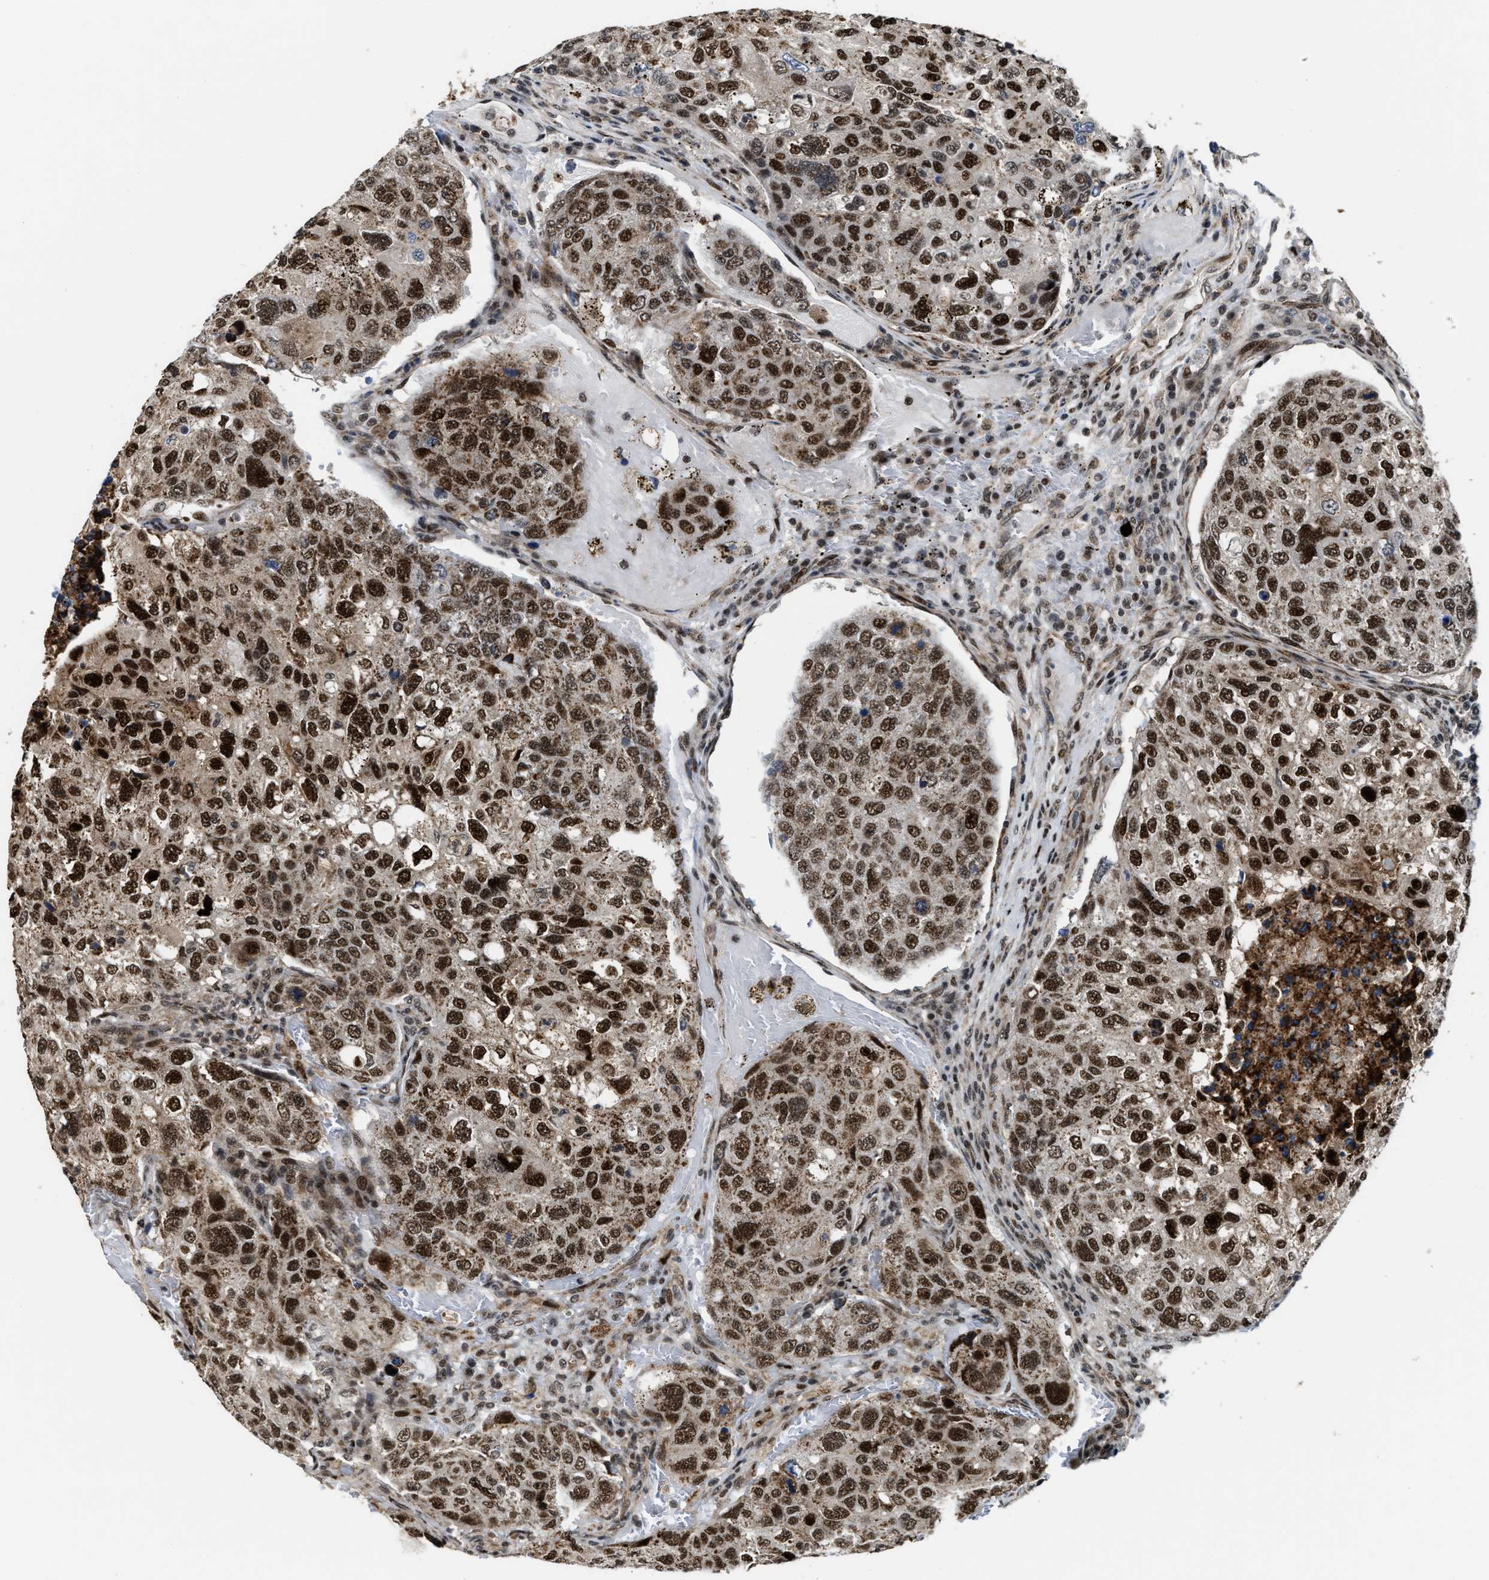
{"staining": {"intensity": "strong", "quantity": ">75%", "location": "cytoplasmic/membranous,nuclear"}, "tissue": "urothelial cancer", "cell_type": "Tumor cells", "image_type": "cancer", "snomed": [{"axis": "morphology", "description": "Urothelial carcinoma, High grade"}, {"axis": "topography", "description": "Lymph node"}, {"axis": "topography", "description": "Urinary bladder"}], "caption": "Urothelial carcinoma (high-grade) stained with a brown dye exhibits strong cytoplasmic/membranous and nuclear positive positivity in about >75% of tumor cells.", "gene": "ZNF250", "patient": {"sex": "male", "age": 51}}